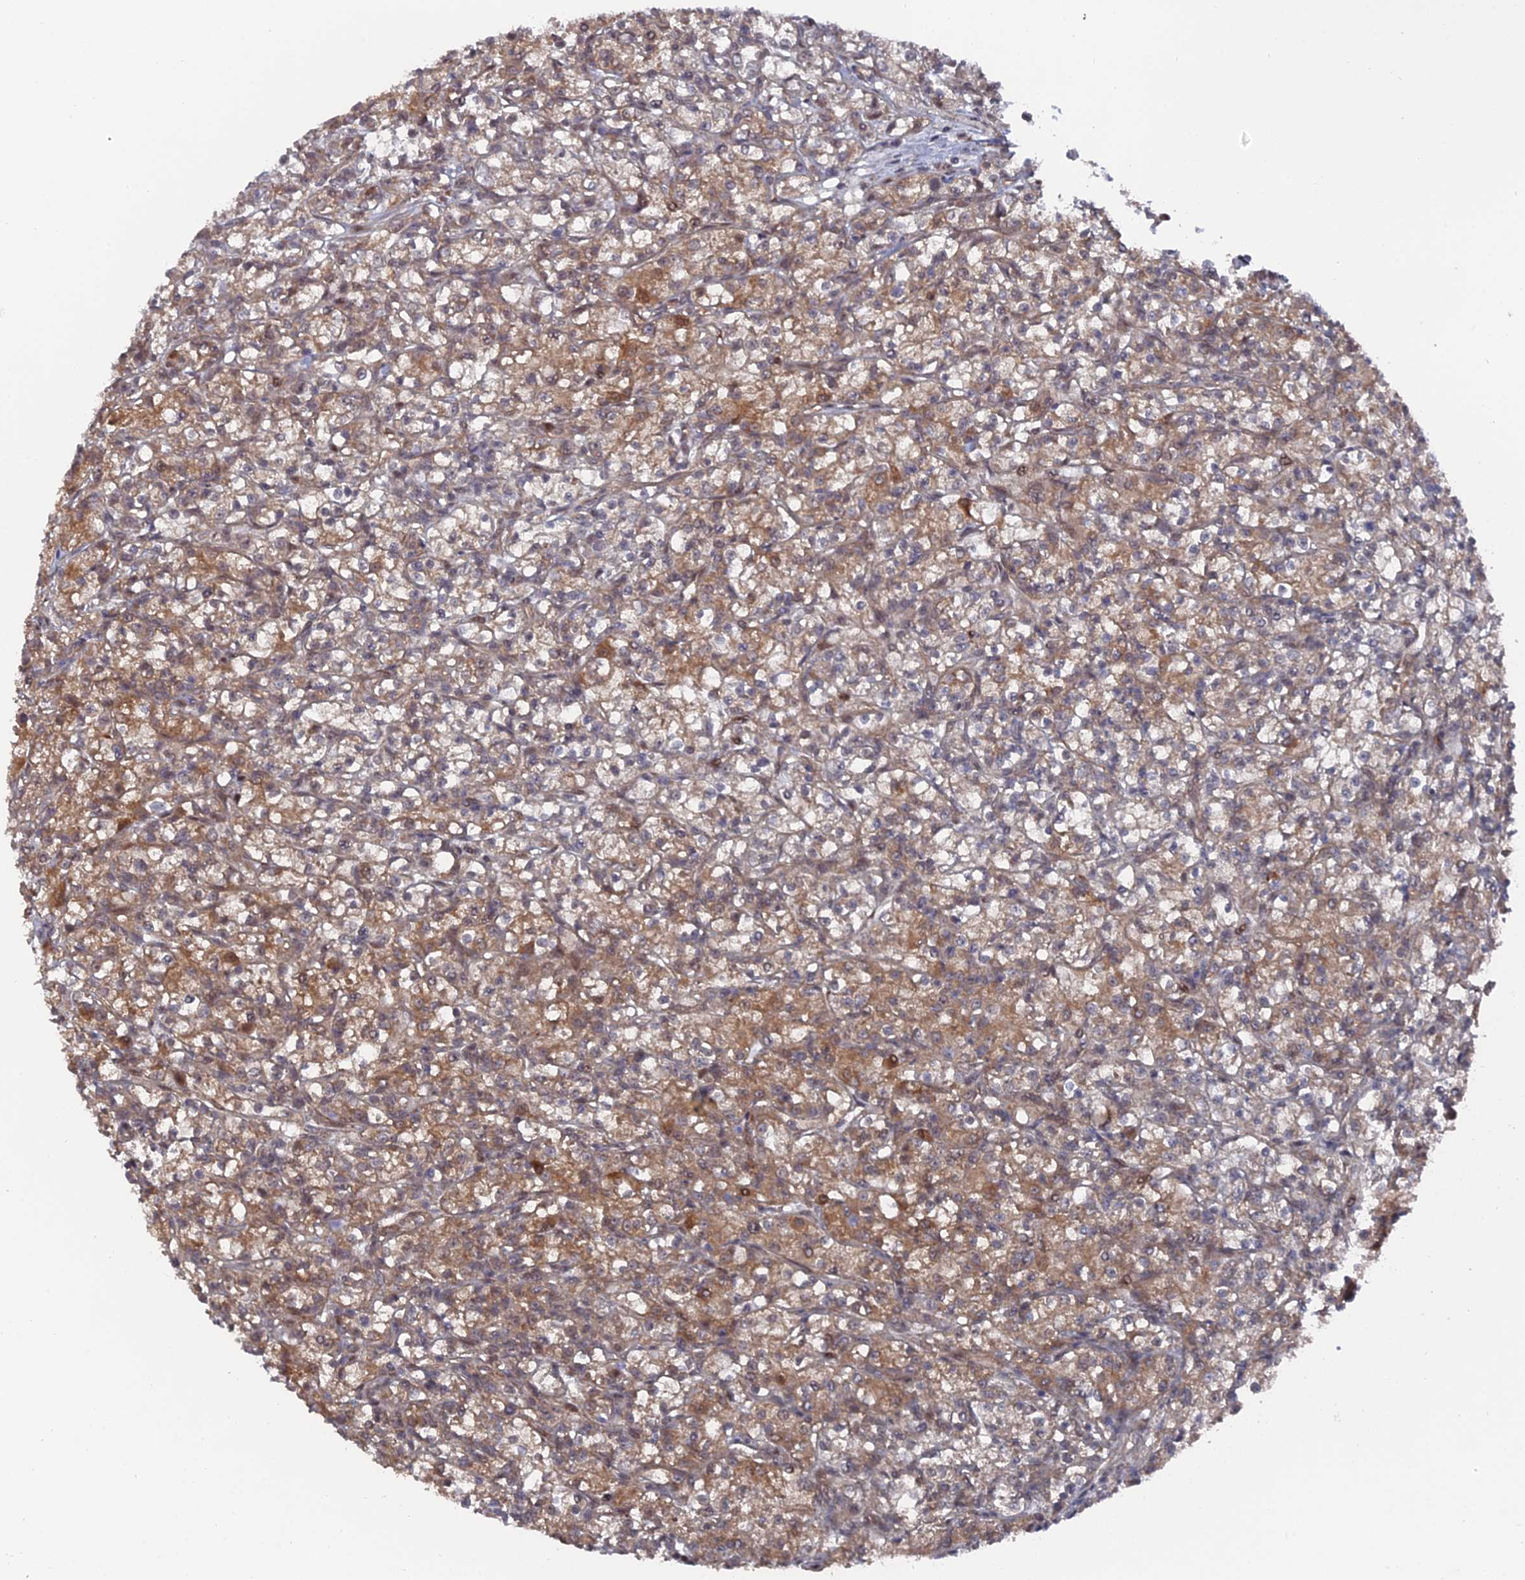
{"staining": {"intensity": "moderate", "quantity": "25%-75%", "location": "cytoplasmic/membranous"}, "tissue": "renal cancer", "cell_type": "Tumor cells", "image_type": "cancer", "snomed": [{"axis": "morphology", "description": "Adenocarcinoma, NOS"}, {"axis": "topography", "description": "Kidney"}], "caption": "IHC image of adenocarcinoma (renal) stained for a protein (brown), which reveals medium levels of moderate cytoplasmic/membranous staining in approximately 25%-75% of tumor cells.", "gene": "UNC5D", "patient": {"sex": "female", "age": 59}}